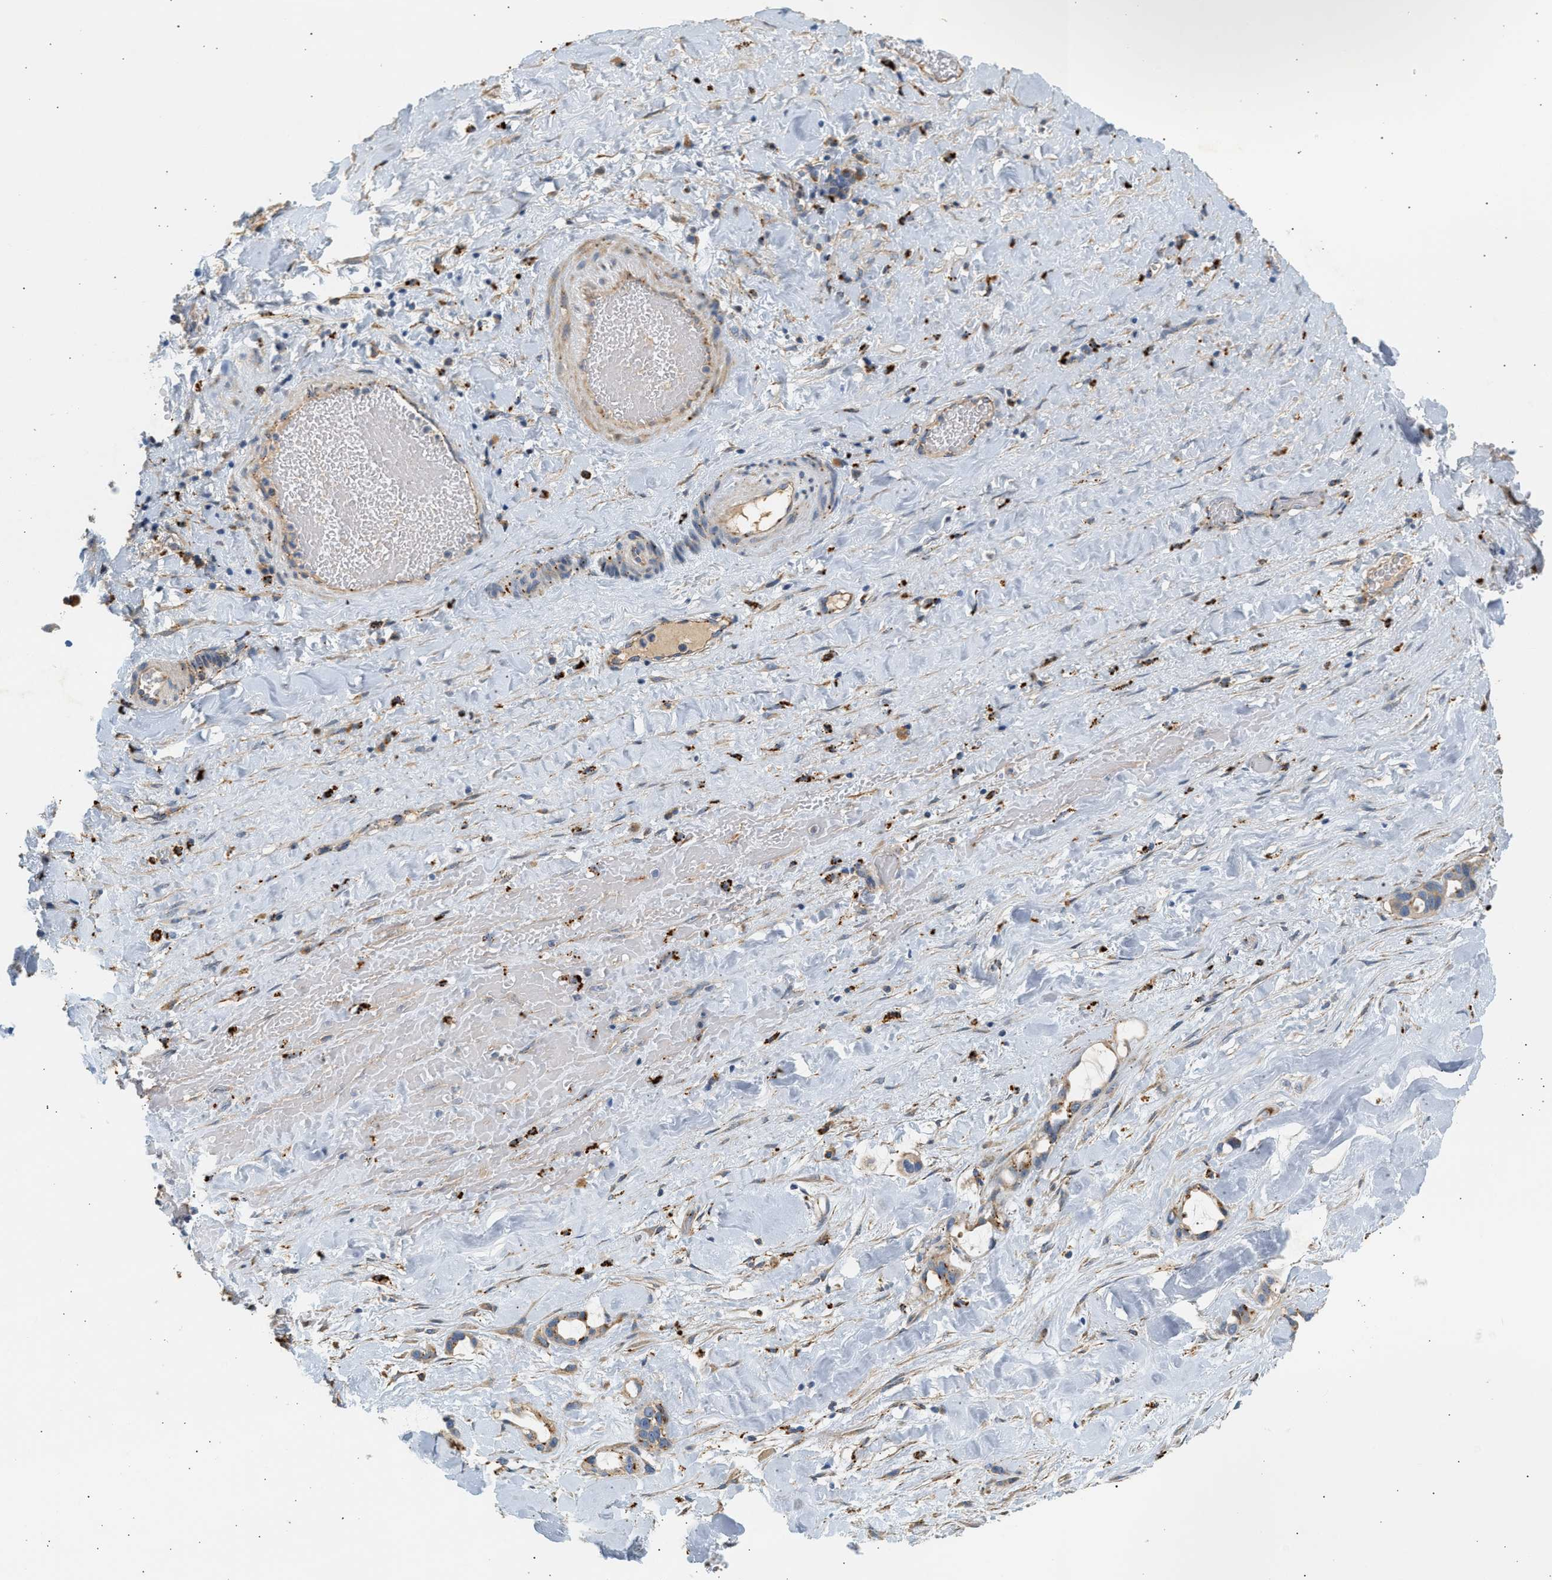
{"staining": {"intensity": "weak", "quantity": ">75%", "location": "cytoplasmic/membranous"}, "tissue": "liver cancer", "cell_type": "Tumor cells", "image_type": "cancer", "snomed": [{"axis": "morphology", "description": "Cholangiocarcinoma"}, {"axis": "topography", "description": "Liver"}], "caption": "A micrograph showing weak cytoplasmic/membranous positivity in approximately >75% of tumor cells in cholangiocarcinoma (liver), as visualized by brown immunohistochemical staining.", "gene": "ENTHD1", "patient": {"sex": "female", "age": 65}}